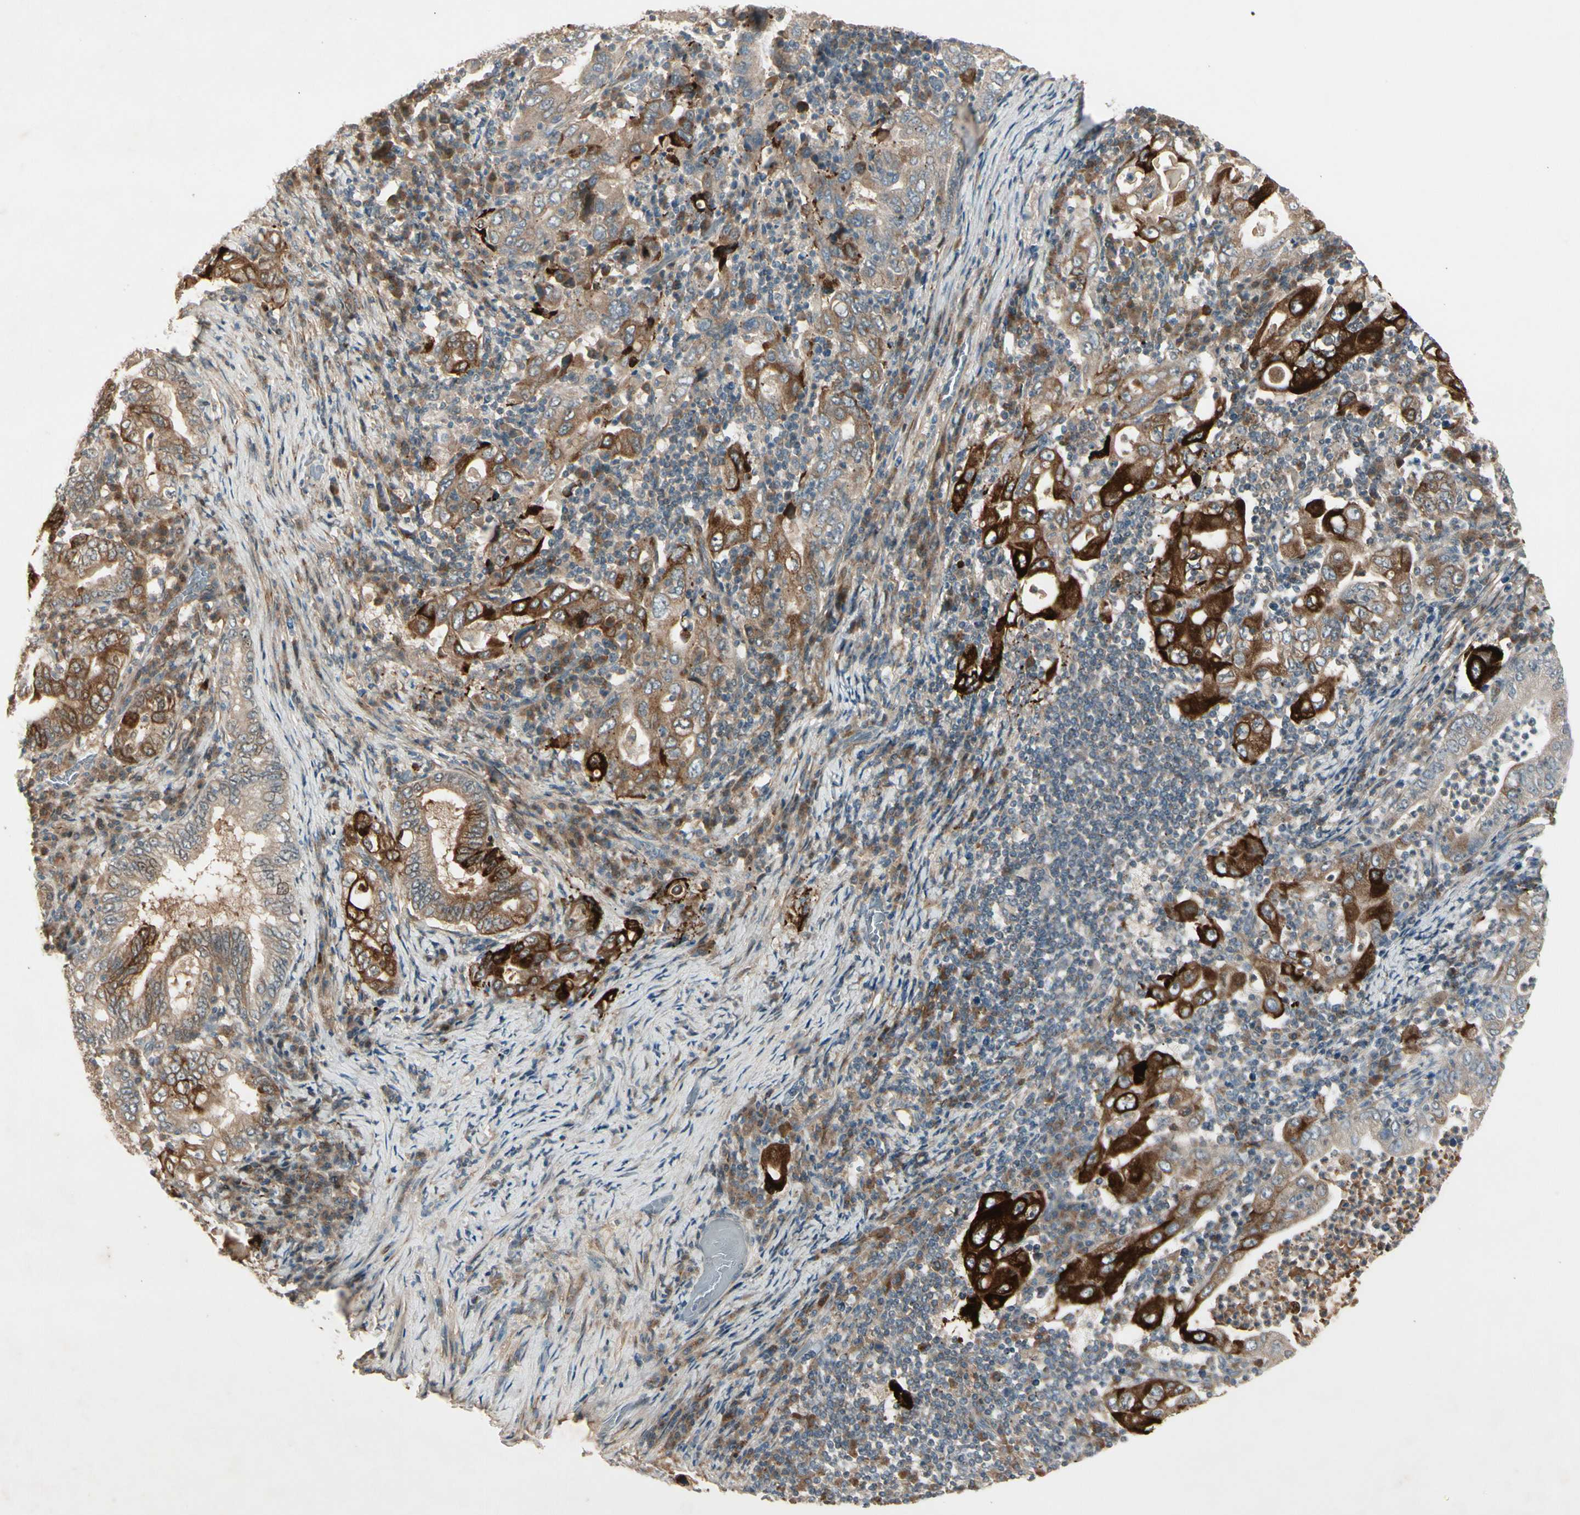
{"staining": {"intensity": "strong", "quantity": ">75%", "location": "cytoplasmic/membranous"}, "tissue": "stomach cancer", "cell_type": "Tumor cells", "image_type": "cancer", "snomed": [{"axis": "morphology", "description": "Normal tissue, NOS"}, {"axis": "morphology", "description": "Adenocarcinoma, NOS"}, {"axis": "topography", "description": "Esophagus"}, {"axis": "topography", "description": "Stomach, upper"}, {"axis": "topography", "description": "Peripheral nerve tissue"}], "caption": "Stomach cancer (adenocarcinoma) stained with a protein marker shows strong staining in tumor cells.", "gene": "FHDC1", "patient": {"sex": "male", "age": 62}}